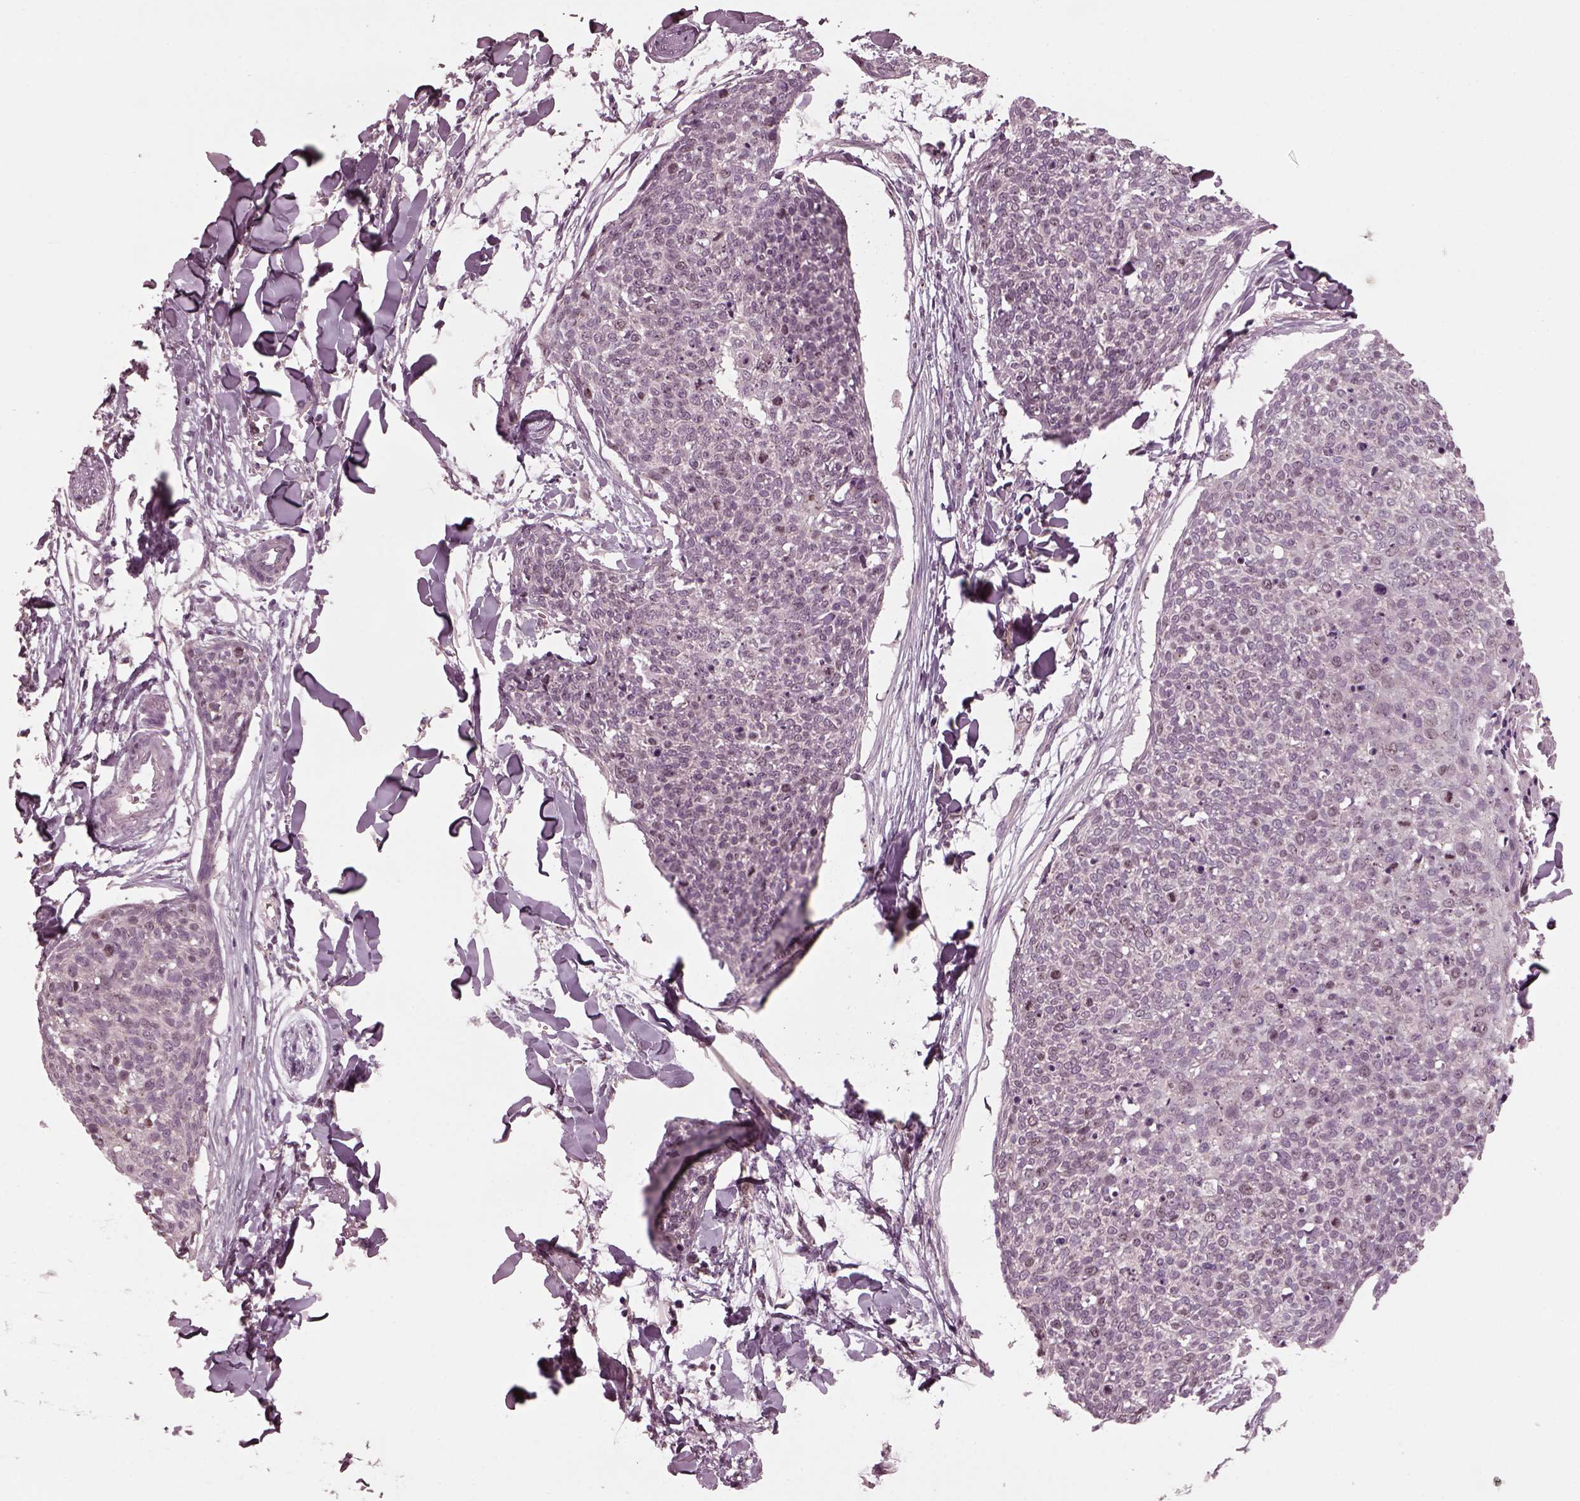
{"staining": {"intensity": "negative", "quantity": "none", "location": "none"}, "tissue": "skin cancer", "cell_type": "Tumor cells", "image_type": "cancer", "snomed": [{"axis": "morphology", "description": "Squamous cell carcinoma, NOS"}, {"axis": "topography", "description": "Skin"}, {"axis": "topography", "description": "Vulva"}], "caption": "Immunohistochemistry (IHC) photomicrograph of neoplastic tissue: human squamous cell carcinoma (skin) stained with DAB (3,3'-diaminobenzidine) displays no significant protein positivity in tumor cells.", "gene": "SAXO1", "patient": {"sex": "female", "age": 75}}